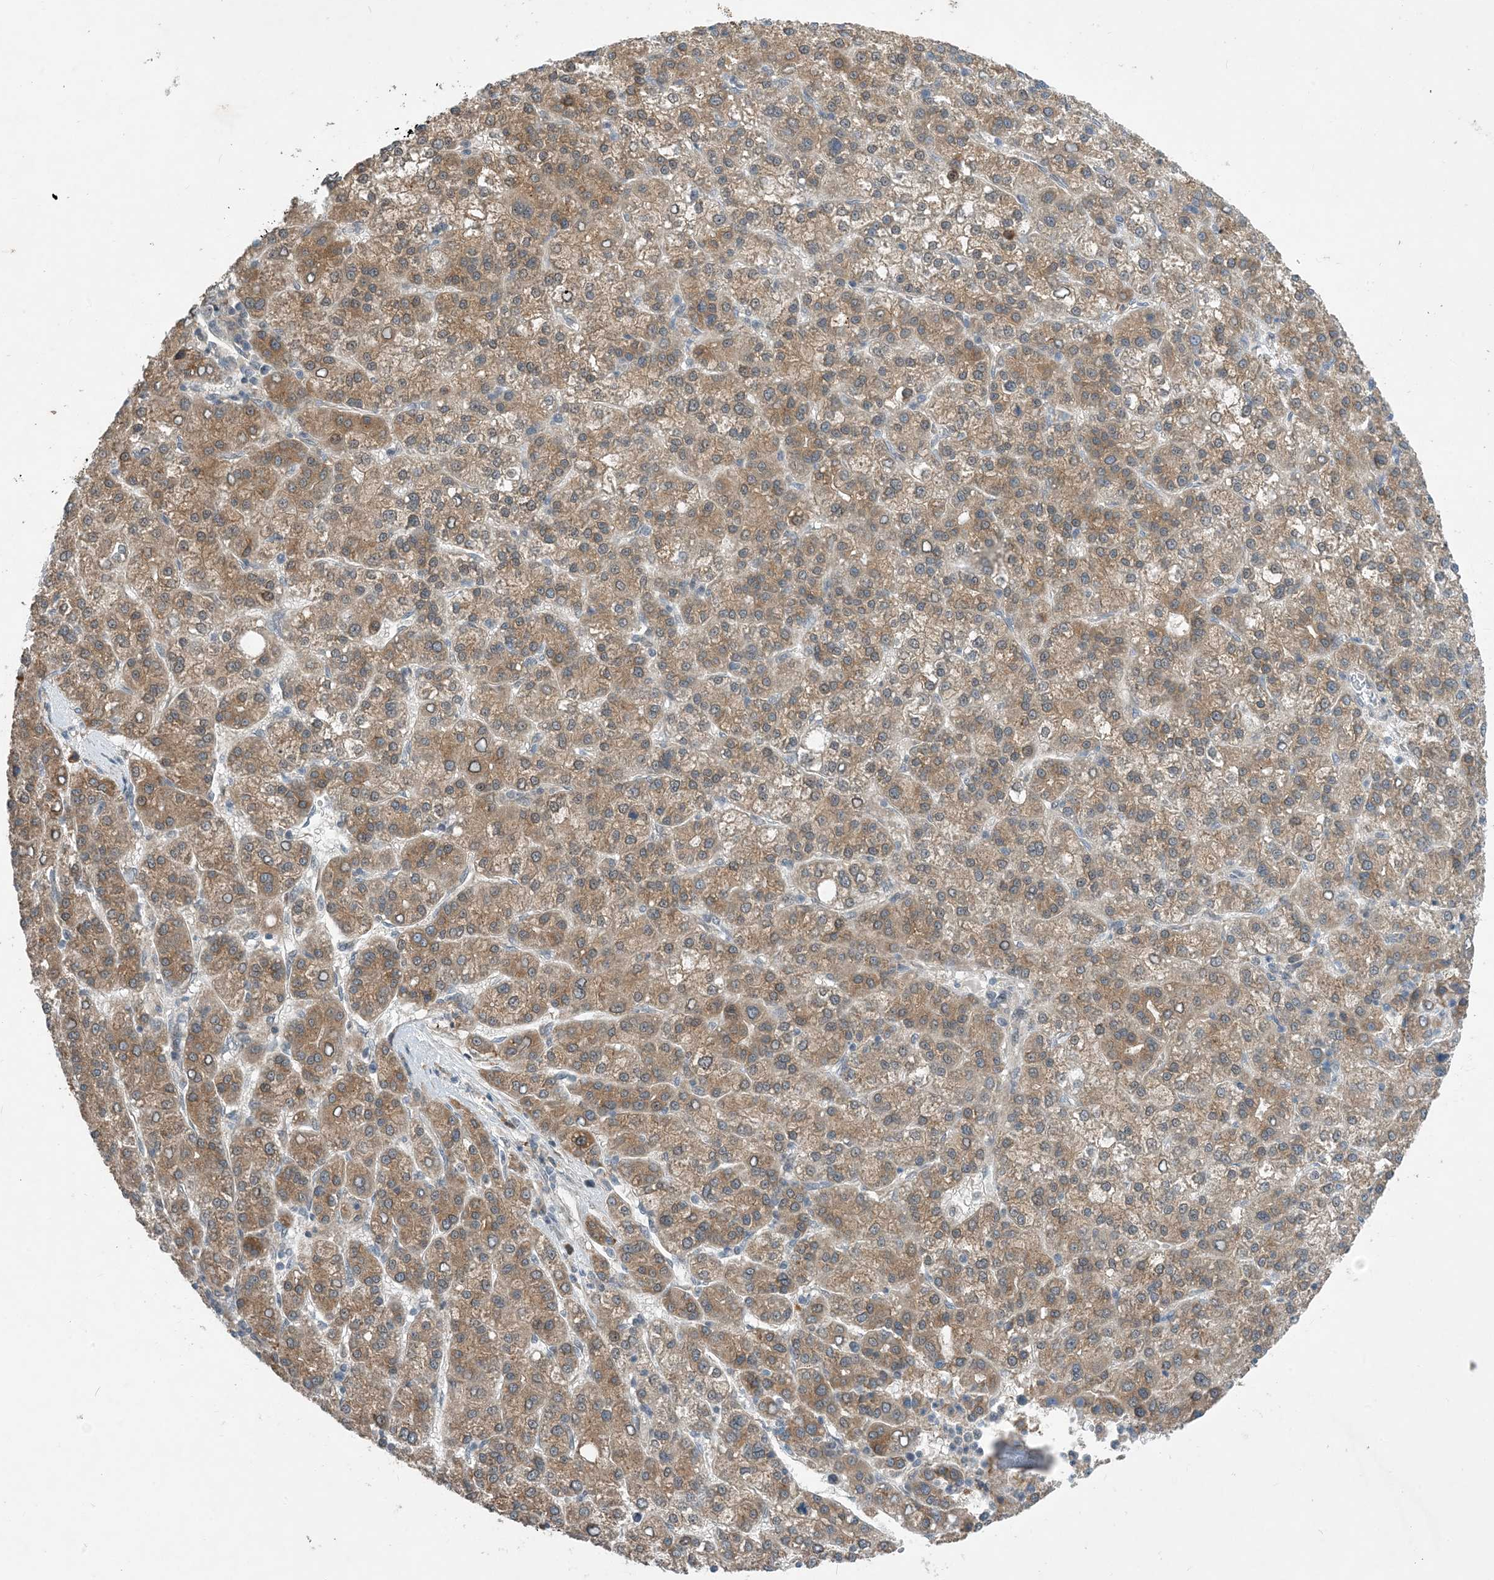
{"staining": {"intensity": "moderate", "quantity": ">75%", "location": "cytoplasmic/membranous"}, "tissue": "liver cancer", "cell_type": "Tumor cells", "image_type": "cancer", "snomed": [{"axis": "morphology", "description": "Carcinoma, Hepatocellular, NOS"}, {"axis": "topography", "description": "Liver"}], "caption": "Protein staining of liver hepatocellular carcinoma tissue demonstrates moderate cytoplasmic/membranous staining in approximately >75% of tumor cells. Immunohistochemistry (ihc) stains the protein in brown and the nuclei are stained blue.", "gene": "PHOSPHO2", "patient": {"sex": "female", "age": 58}}